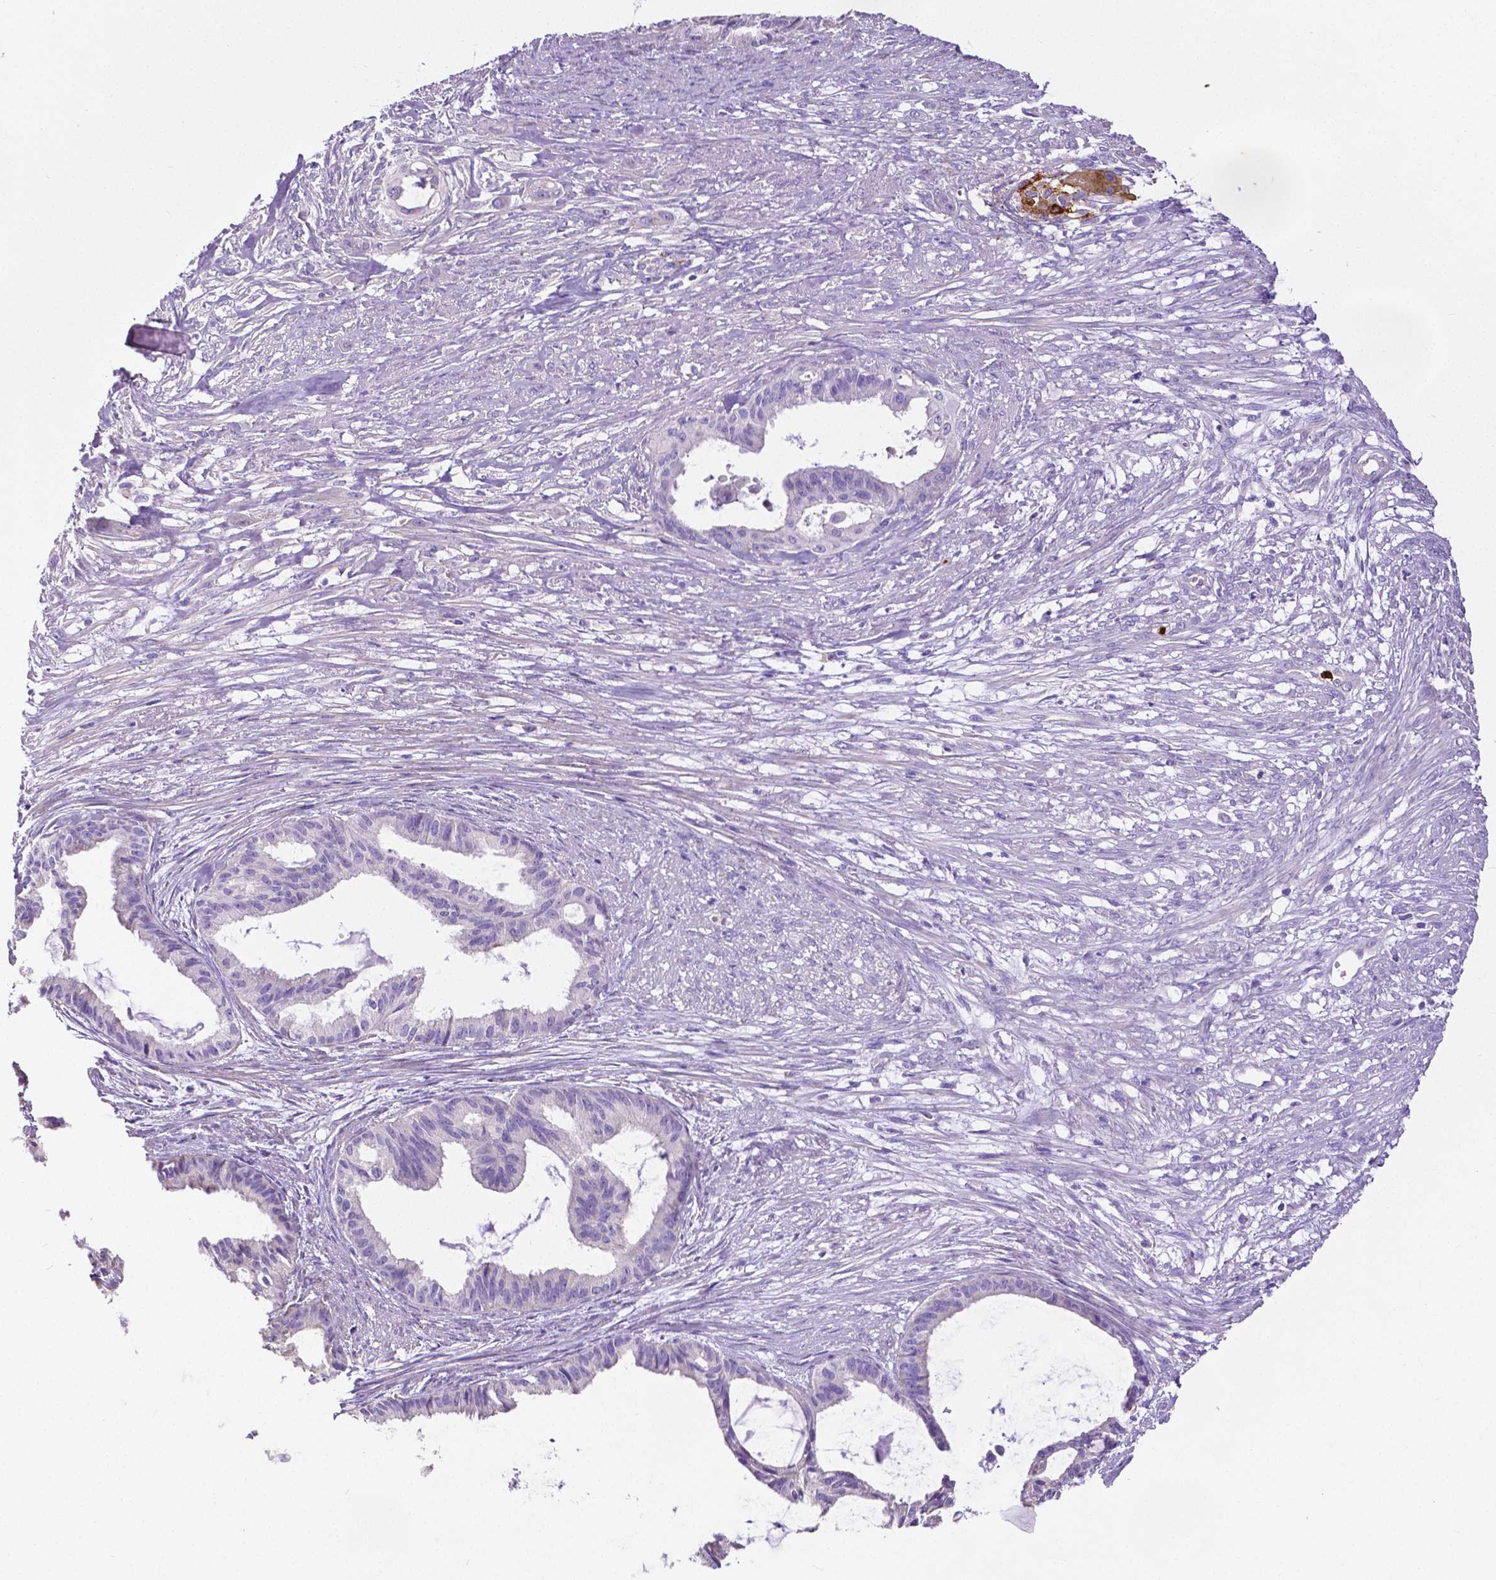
{"staining": {"intensity": "negative", "quantity": "none", "location": "none"}, "tissue": "endometrial cancer", "cell_type": "Tumor cells", "image_type": "cancer", "snomed": [{"axis": "morphology", "description": "Adenocarcinoma, NOS"}, {"axis": "topography", "description": "Endometrium"}], "caption": "A high-resolution photomicrograph shows immunohistochemistry staining of adenocarcinoma (endometrial), which reveals no significant staining in tumor cells. The staining was performed using DAB (3,3'-diaminobenzidine) to visualize the protein expression in brown, while the nuclei were stained in blue with hematoxylin (Magnification: 20x).", "gene": "MMP9", "patient": {"sex": "female", "age": 86}}